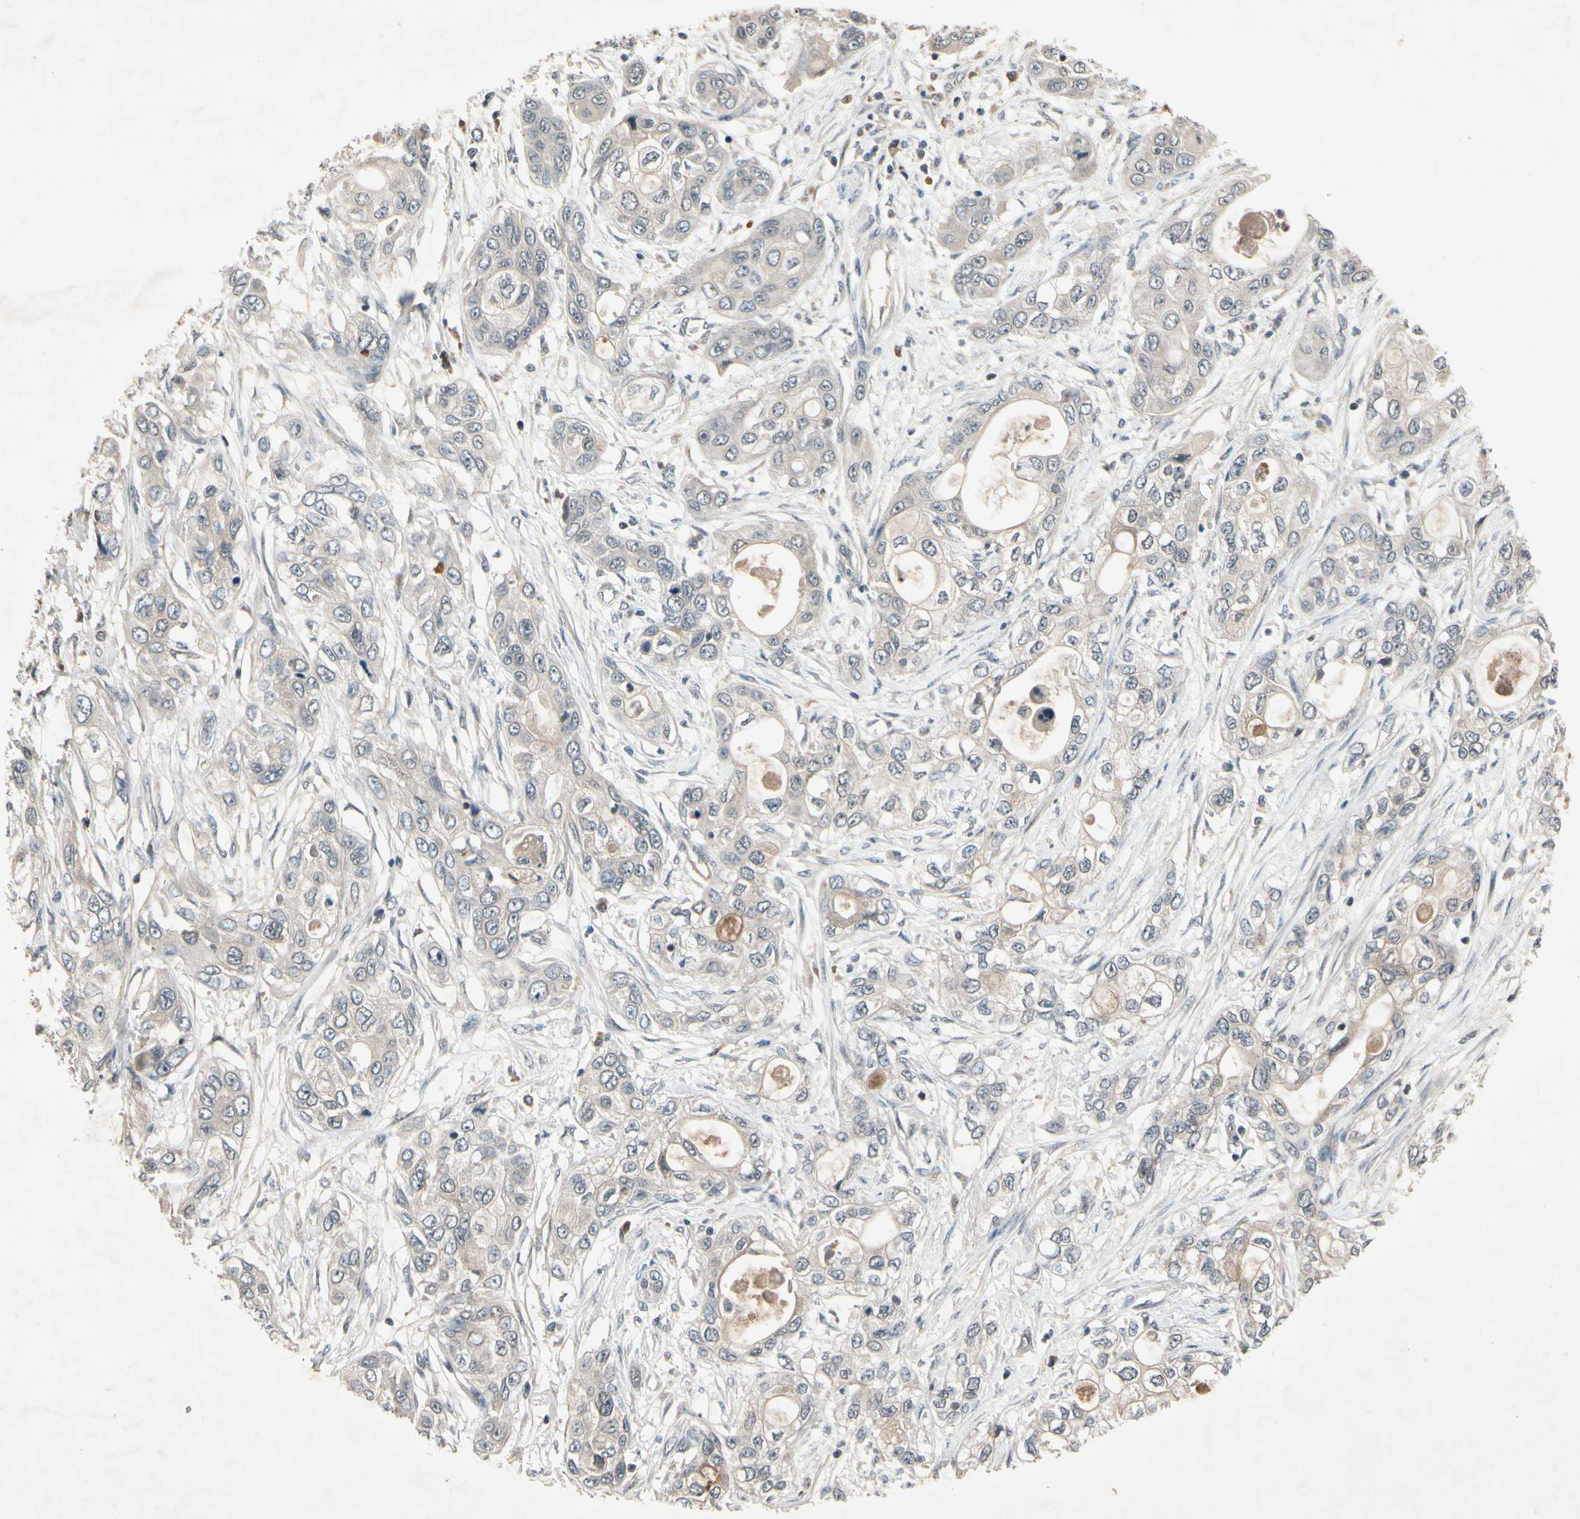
{"staining": {"intensity": "weak", "quantity": ">75%", "location": "cytoplasmic/membranous"}, "tissue": "pancreatic cancer", "cell_type": "Tumor cells", "image_type": "cancer", "snomed": [{"axis": "morphology", "description": "Adenocarcinoma, NOS"}, {"axis": "topography", "description": "Pancreas"}], "caption": "This is an image of IHC staining of pancreatic cancer (adenocarcinoma), which shows weak staining in the cytoplasmic/membranous of tumor cells.", "gene": "NSF", "patient": {"sex": "female", "age": 70}}